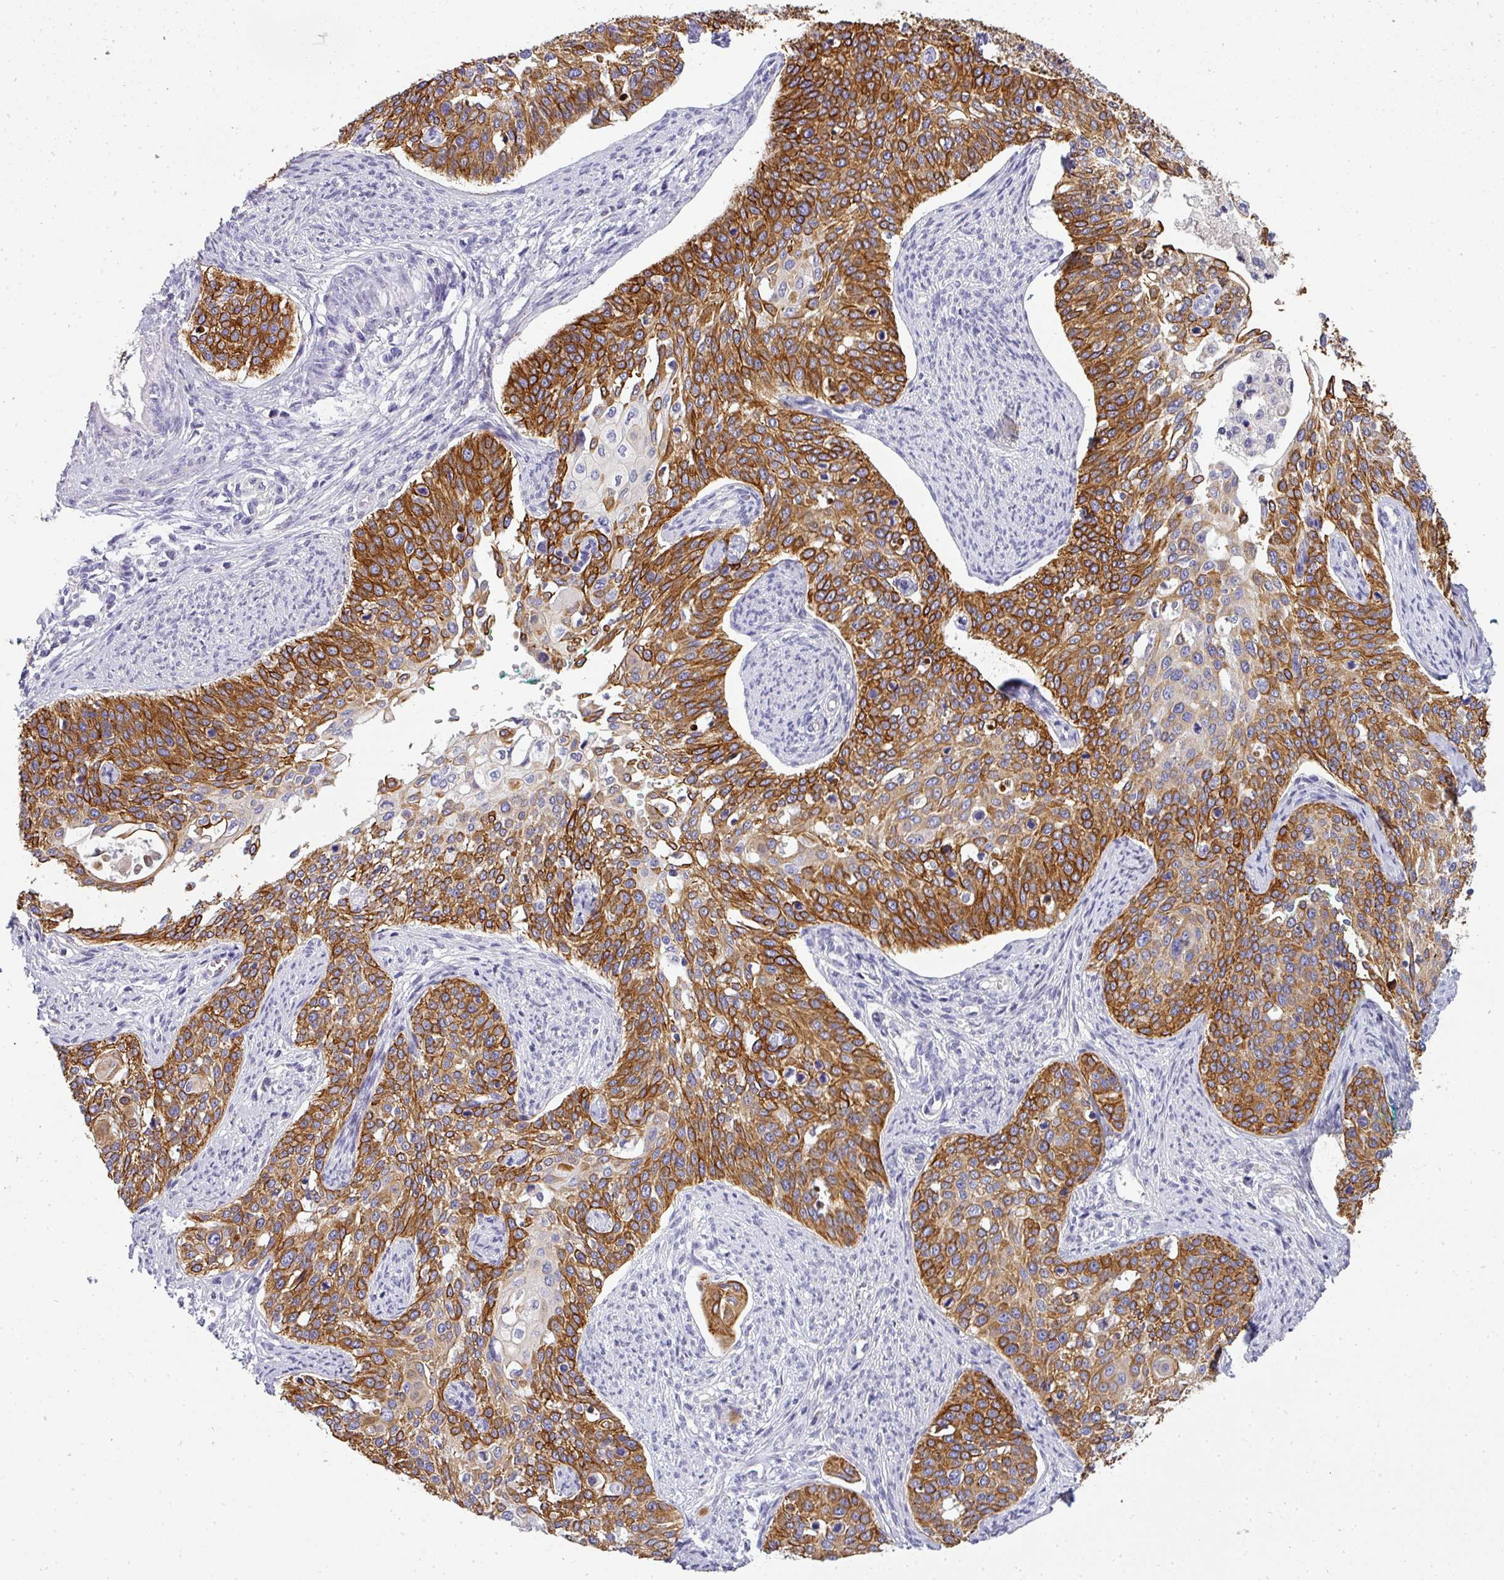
{"staining": {"intensity": "strong", "quantity": ">75%", "location": "cytoplasmic/membranous"}, "tissue": "cervical cancer", "cell_type": "Tumor cells", "image_type": "cancer", "snomed": [{"axis": "morphology", "description": "Squamous cell carcinoma, NOS"}, {"axis": "topography", "description": "Cervix"}], "caption": "This is a micrograph of IHC staining of cervical squamous cell carcinoma, which shows strong expression in the cytoplasmic/membranous of tumor cells.", "gene": "ASXL3", "patient": {"sex": "female", "age": 44}}